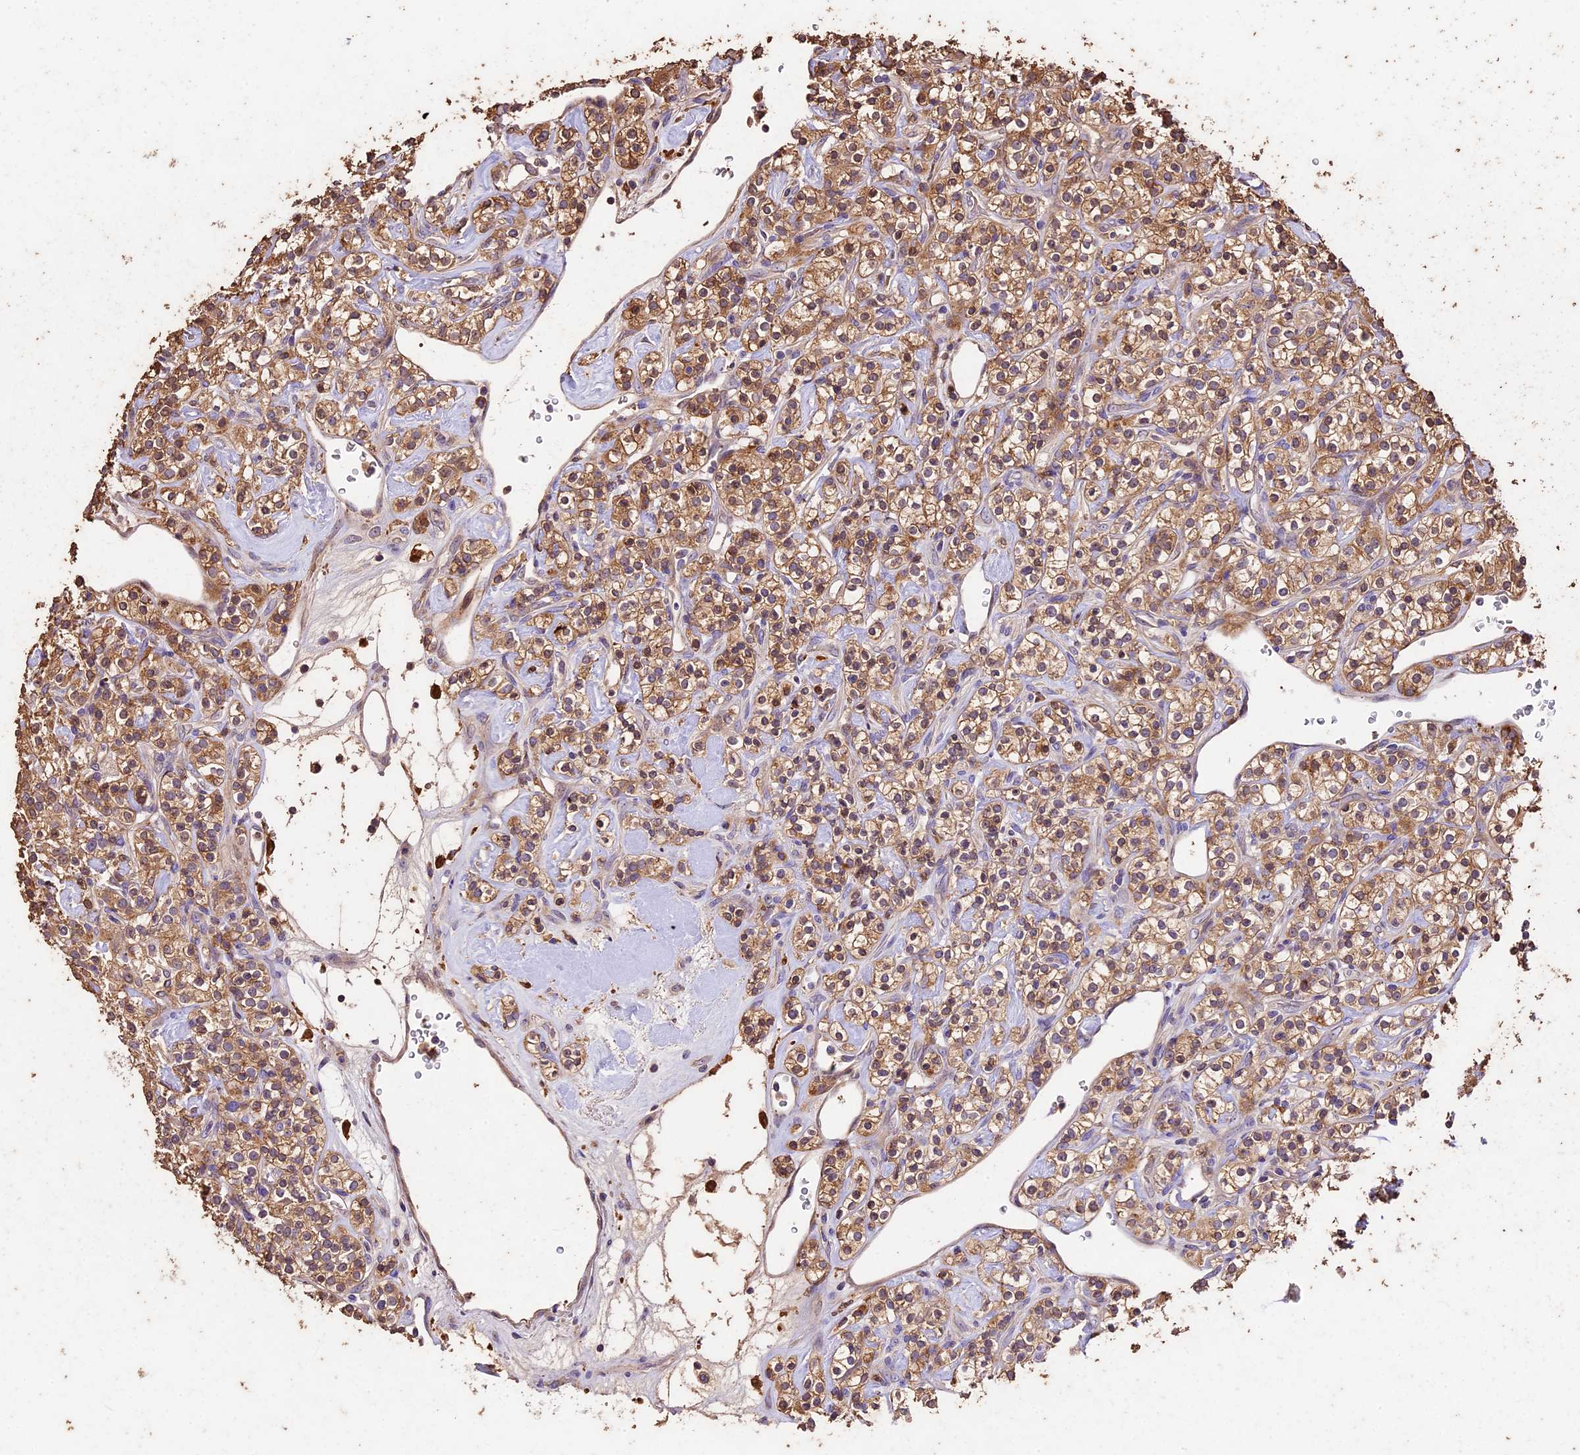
{"staining": {"intensity": "moderate", "quantity": ">75%", "location": "cytoplasmic/membranous"}, "tissue": "renal cancer", "cell_type": "Tumor cells", "image_type": "cancer", "snomed": [{"axis": "morphology", "description": "Adenocarcinoma, NOS"}, {"axis": "topography", "description": "Kidney"}], "caption": "Immunohistochemical staining of renal cancer (adenocarcinoma) shows medium levels of moderate cytoplasmic/membranous protein staining in approximately >75% of tumor cells.", "gene": "CRLF1", "patient": {"sex": "male", "age": 77}}